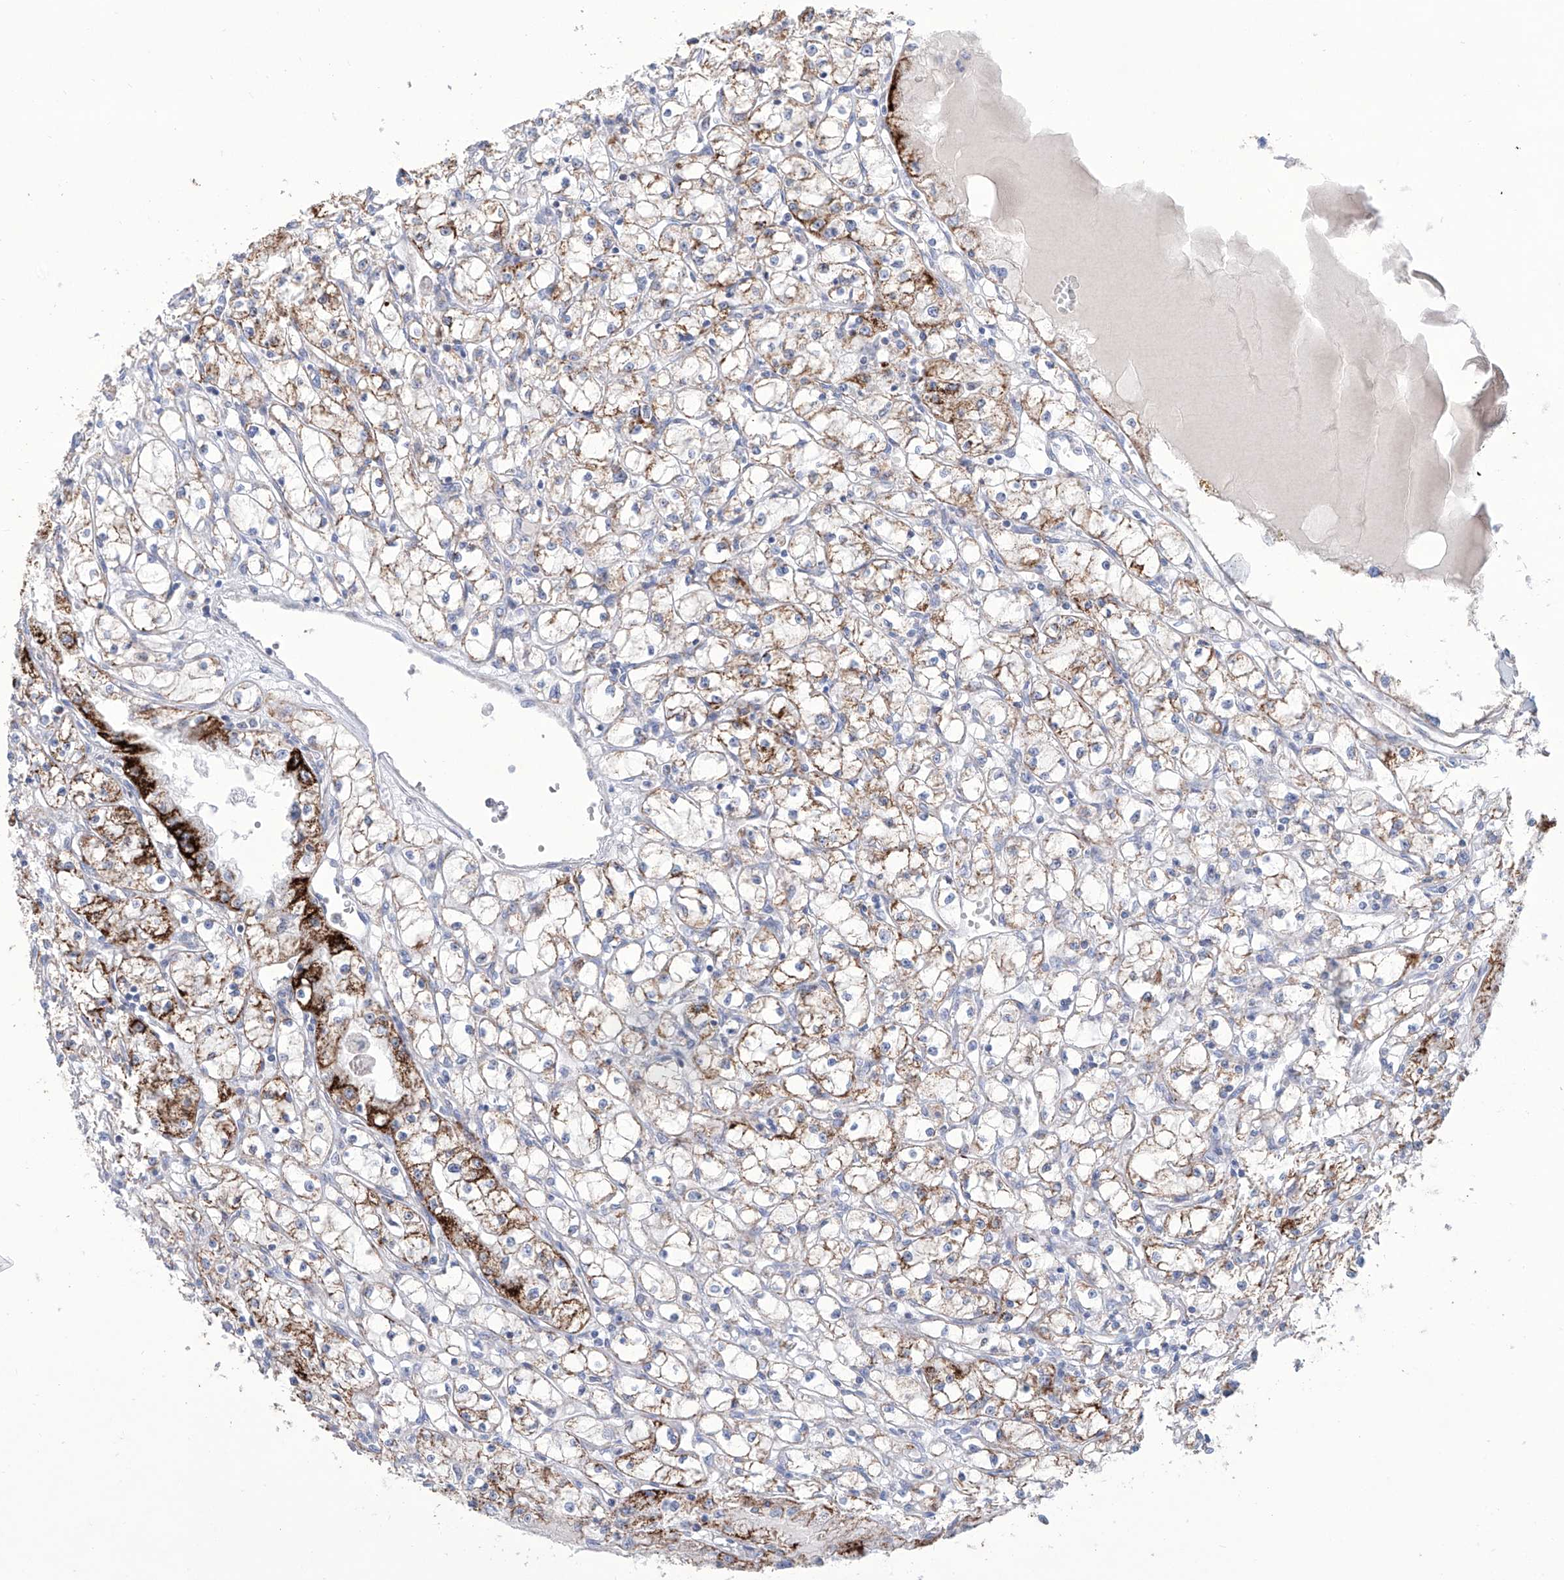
{"staining": {"intensity": "strong", "quantity": "25%-75%", "location": "cytoplasmic/membranous"}, "tissue": "renal cancer", "cell_type": "Tumor cells", "image_type": "cancer", "snomed": [{"axis": "morphology", "description": "Adenocarcinoma, NOS"}, {"axis": "topography", "description": "Kidney"}], "caption": "The micrograph displays immunohistochemical staining of adenocarcinoma (renal). There is strong cytoplasmic/membranous positivity is seen in about 25%-75% of tumor cells.", "gene": "ALDH6A1", "patient": {"sex": "male", "age": 56}}